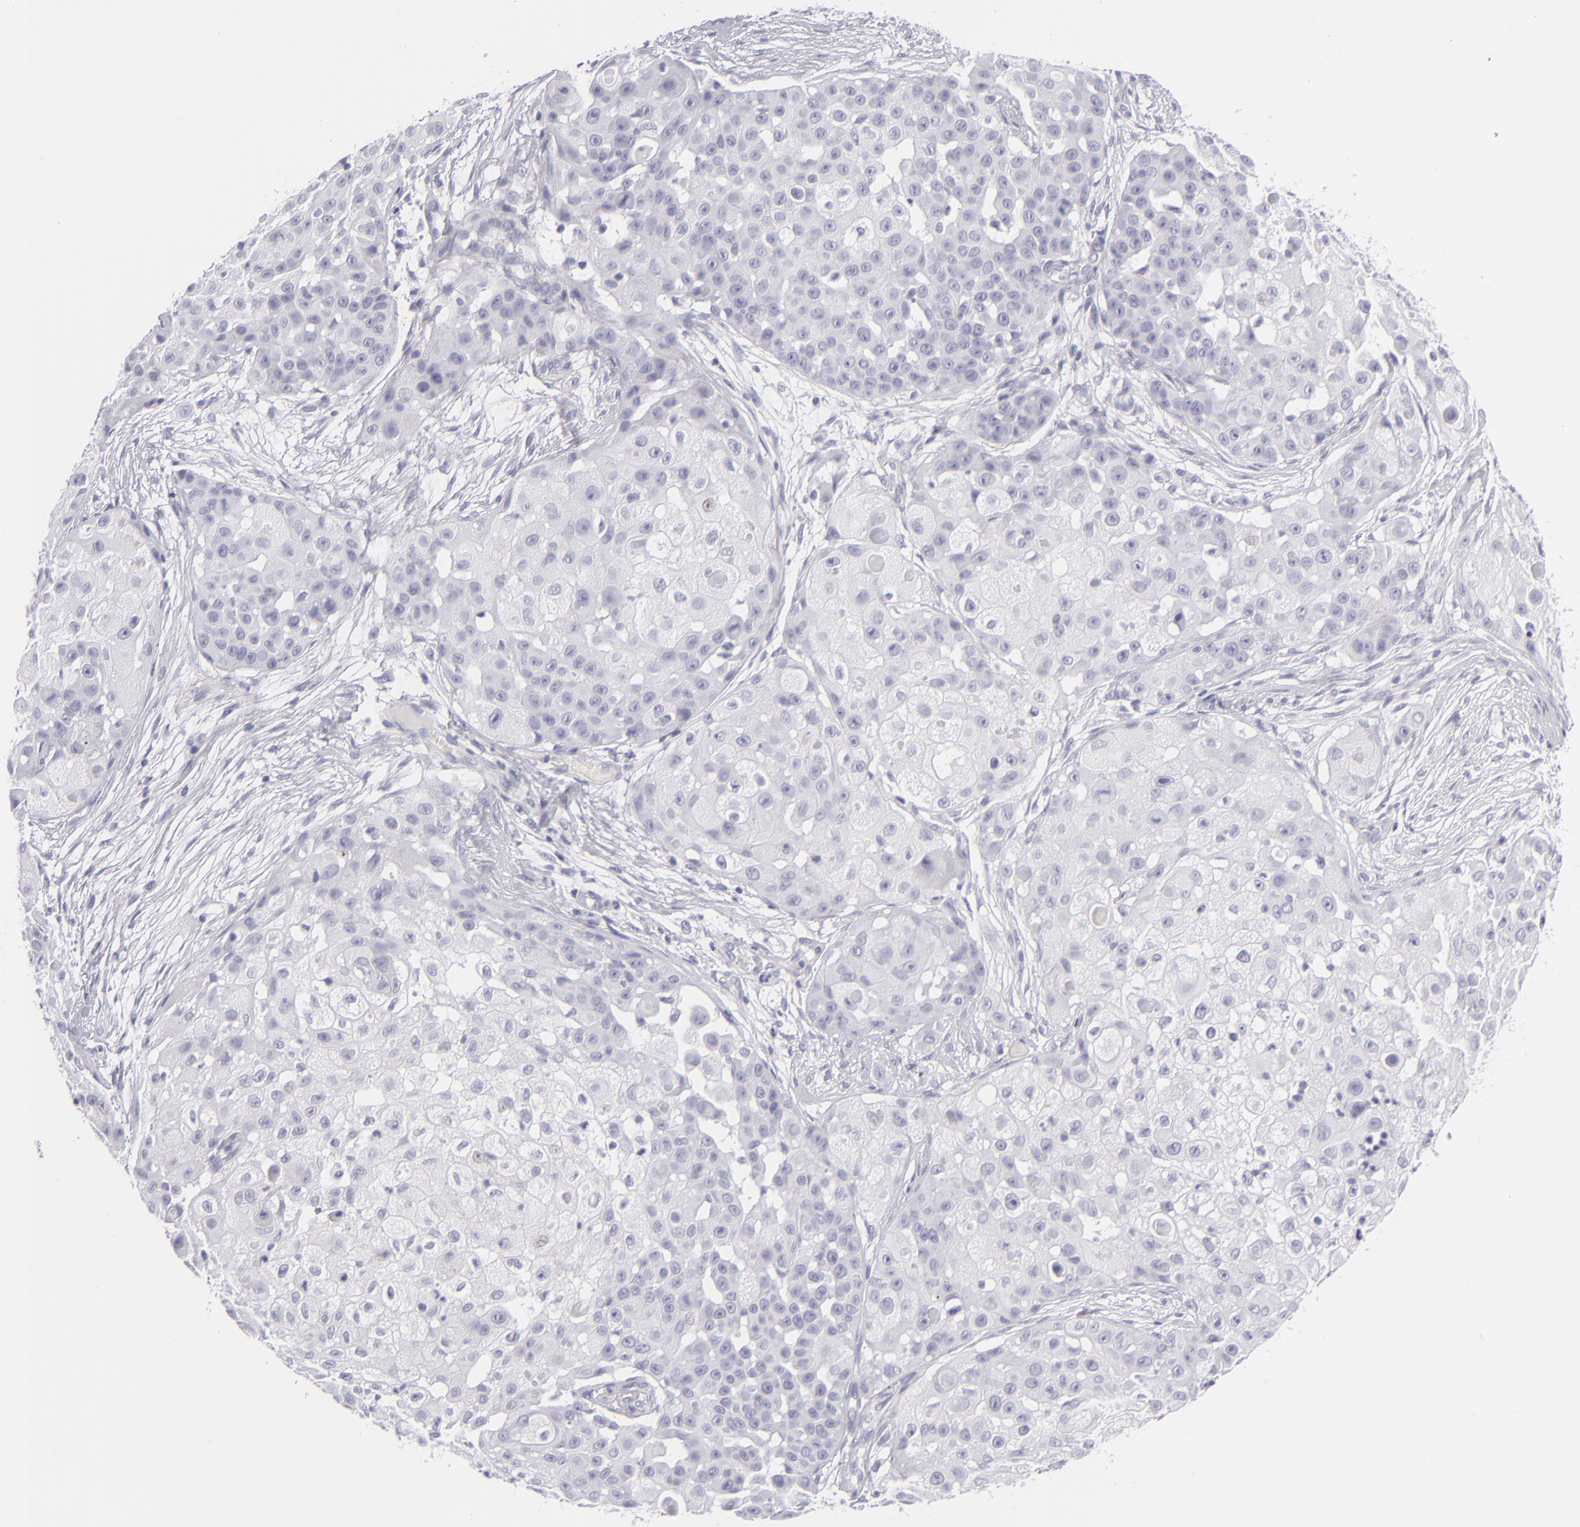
{"staining": {"intensity": "negative", "quantity": "none", "location": "none"}, "tissue": "skin cancer", "cell_type": "Tumor cells", "image_type": "cancer", "snomed": [{"axis": "morphology", "description": "Squamous cell carcinoma, NOS"}, {"axis": "topography", "description": "Skin"}], "caption": "Histopathology image shows no protein positivity in tumor cells of skin cancer tissue. (Stains: DAB immunohistochemistry with hematoxylin counter stain, Microscopy: brightfield microscopy at high magnification).", "gene": "VIL1", "patient": {"sex": "female", "age": 57}}